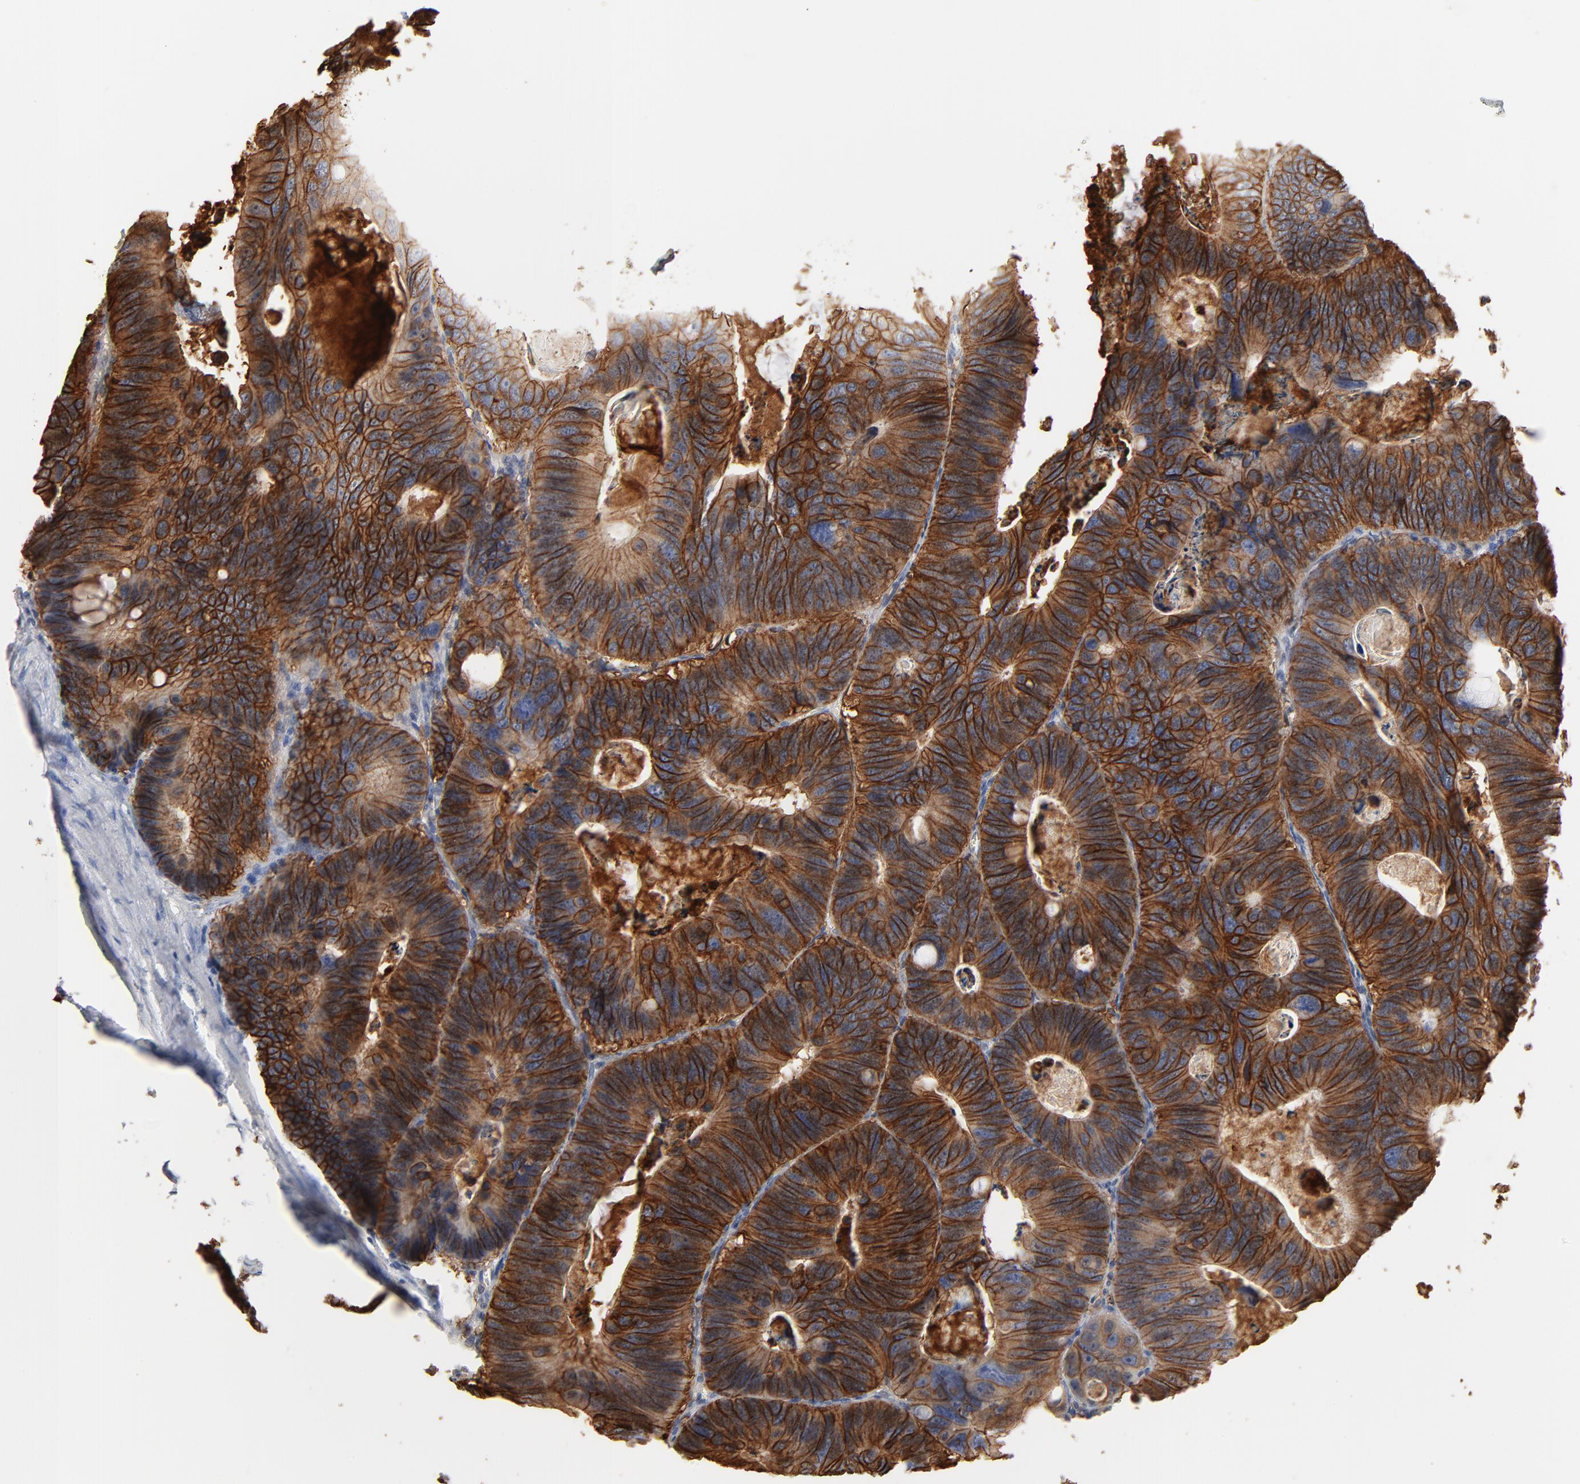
{"staining": {"intensity": "strong", "quantity": ">75%", "location": "cytoplasmic/membranous"}, "tissue": "colorectal cancer", "cell_type": "Tumor cells", "image_type": "cancer", "snomed": [{"axis": "morphology", "description": "Adenocarcinoma, NOS"}, {"axis": "topography", "description": "Colon"}], "caption": "Human colorectal cancer (adenocarcinoma) stained with a brown dye displays strong cytoplasmic/membranous positive expression in about >75% of tumor cells.", "gene": "EPCAM", "patient": {"sex": "female", "age": 55}}